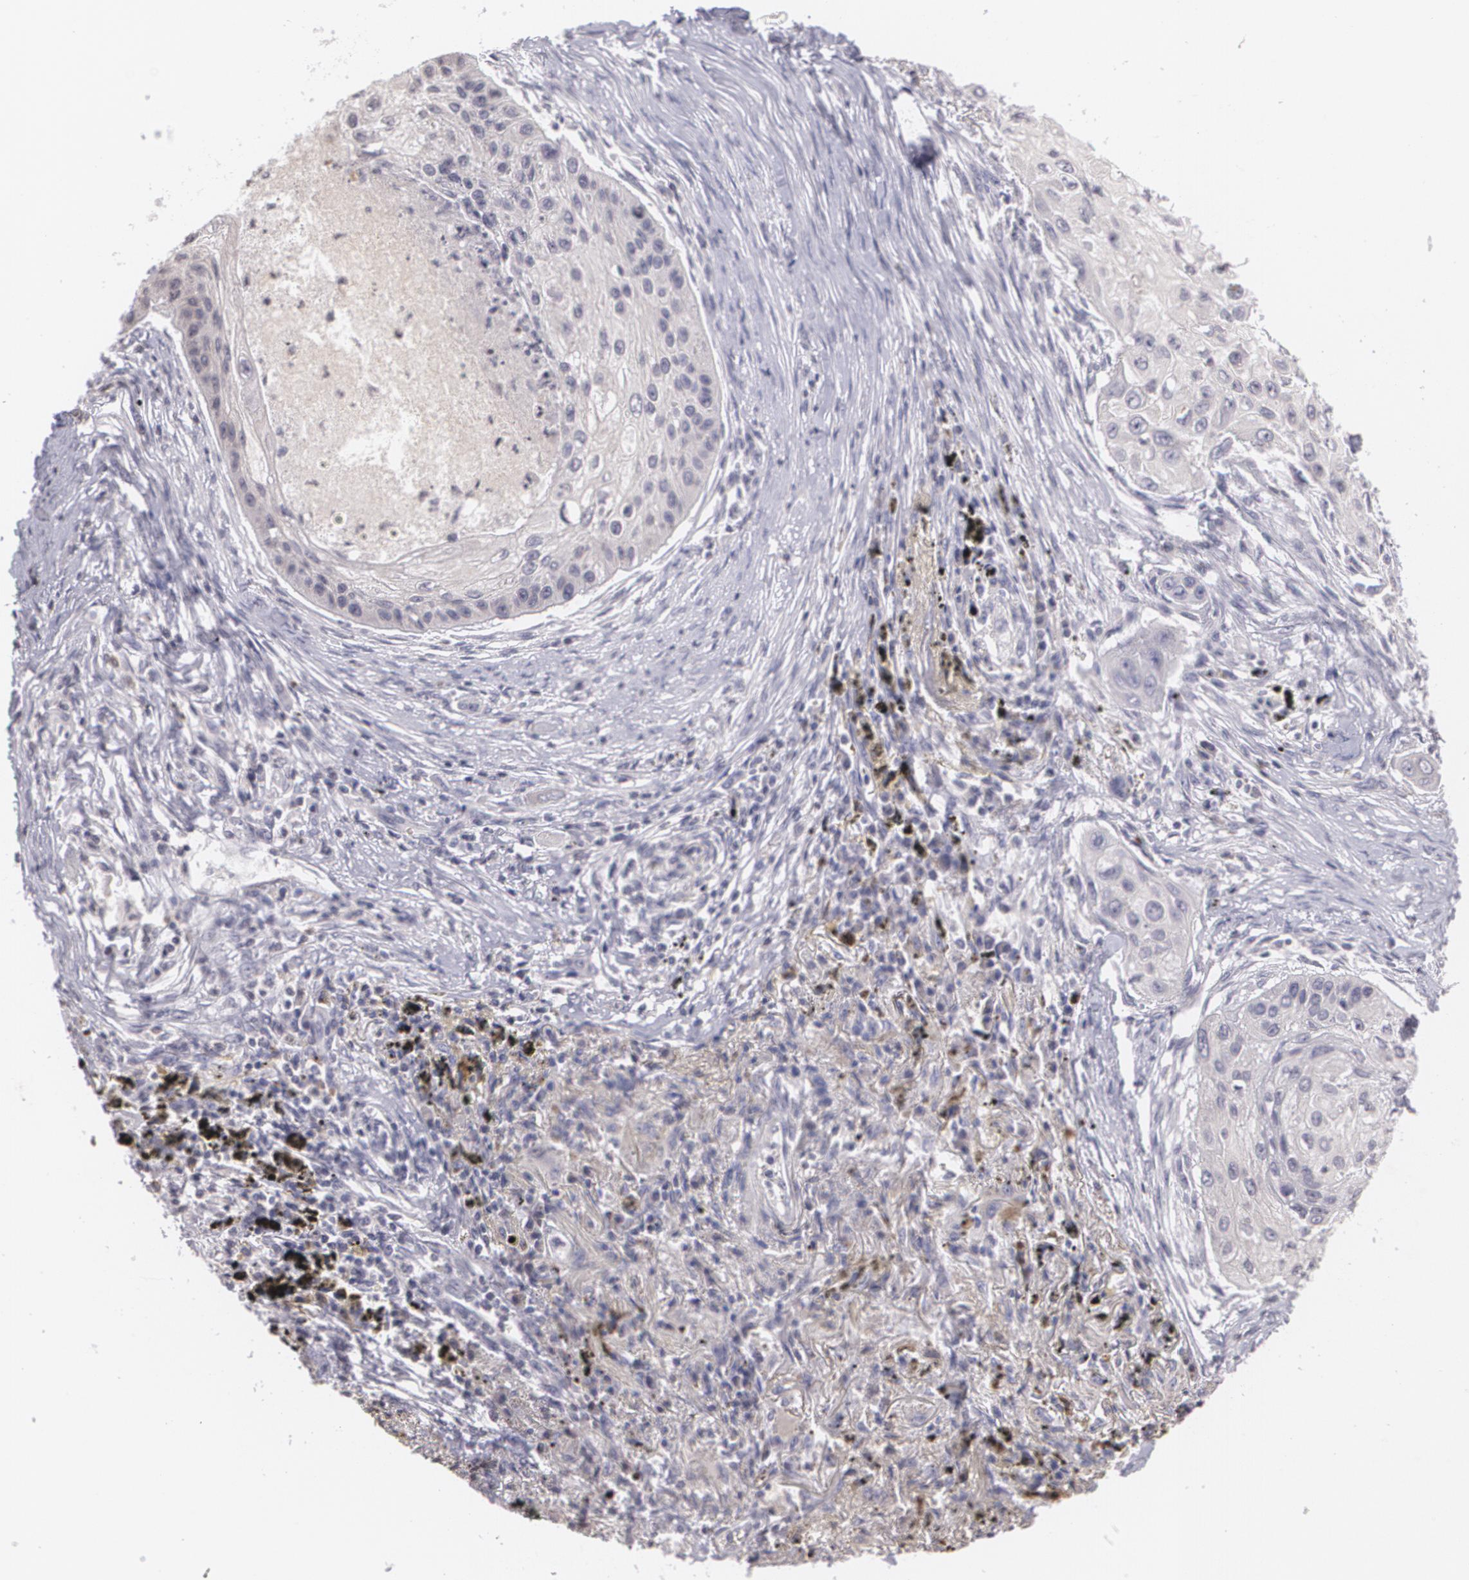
{"staining": {"intensity": "negative", "quantity": "none", "location": "none"}, "tissue": "lung cancer", "cell_type": "Tumor cells", "image_type": "cancer", "snomed": [{"axis": "morphology", "description": "Squamous cell carcinoma, NOS"}, {"axis": "topography", "description": "Lung"}], "caption": "DAB (3,3'-diaminobenzidine) immunohistochemical staining of human squamous cell carcinoma (lung) reveals no significant positivity in tumor cells.", "gene": "MUC1", "patient": {"sex": "male", "age": 71}}